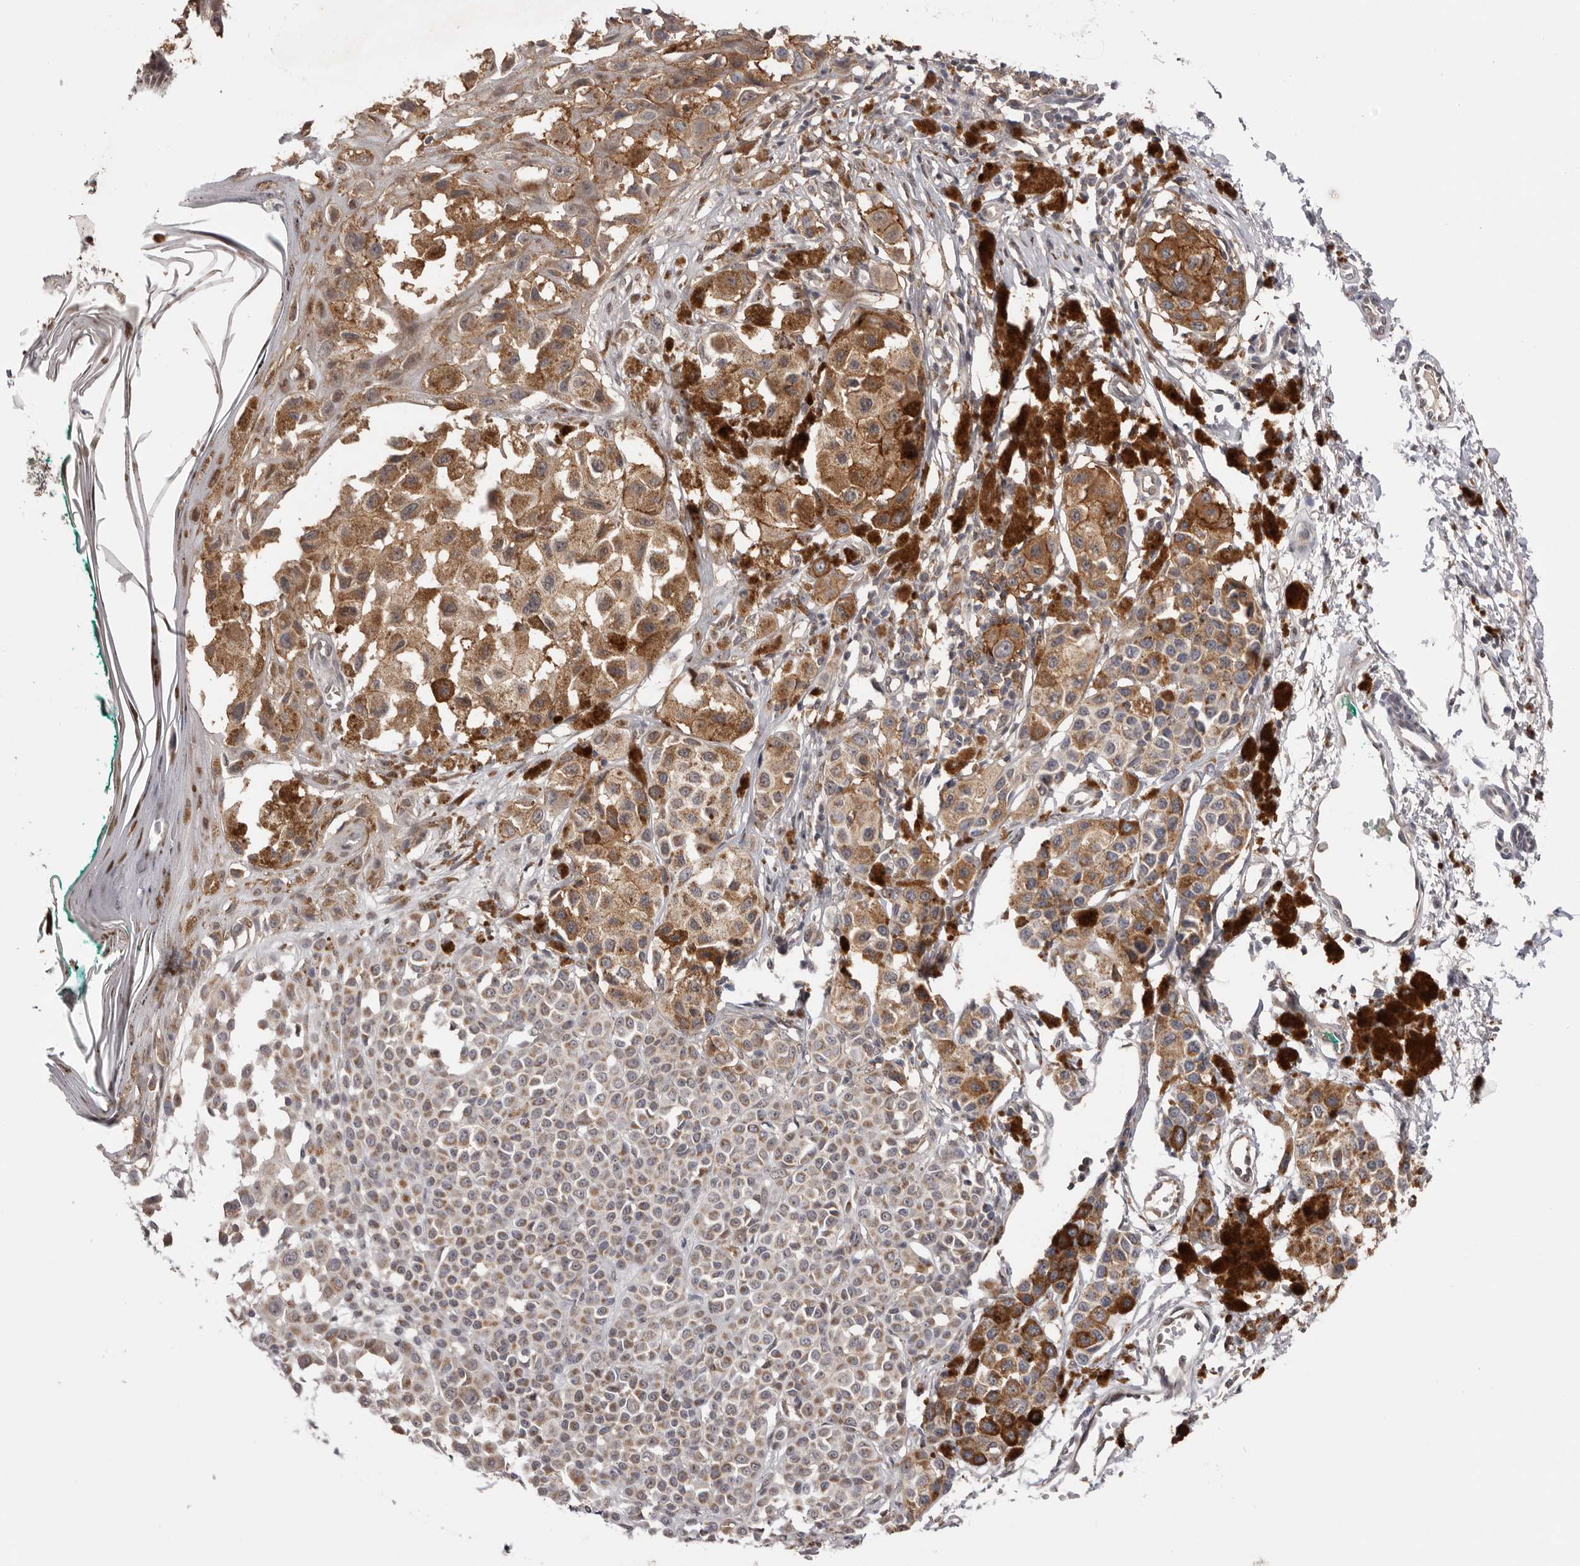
{"staining": {"intensity": "weak", "quantity": ">75%", "location": "cytoplasmic/membranous"}, "tissue": "melanoma", "cell_type": "Tumor cells", "image_type": "cancer", "snomed": [{"axis": "morphology", "description": "Malignant melanoma, NOS"}, {"axis": "topography", "description": "Skin of leg"}], "caption": "An IHC micrograph of neoplastic tissue is shown. Protein staining in brown highlights weak cytoplasmic/membranous positivity in melanoma within tumor cells.", "gene": "MOGAT2", "patient": {"sex": "female", "age": 72}}